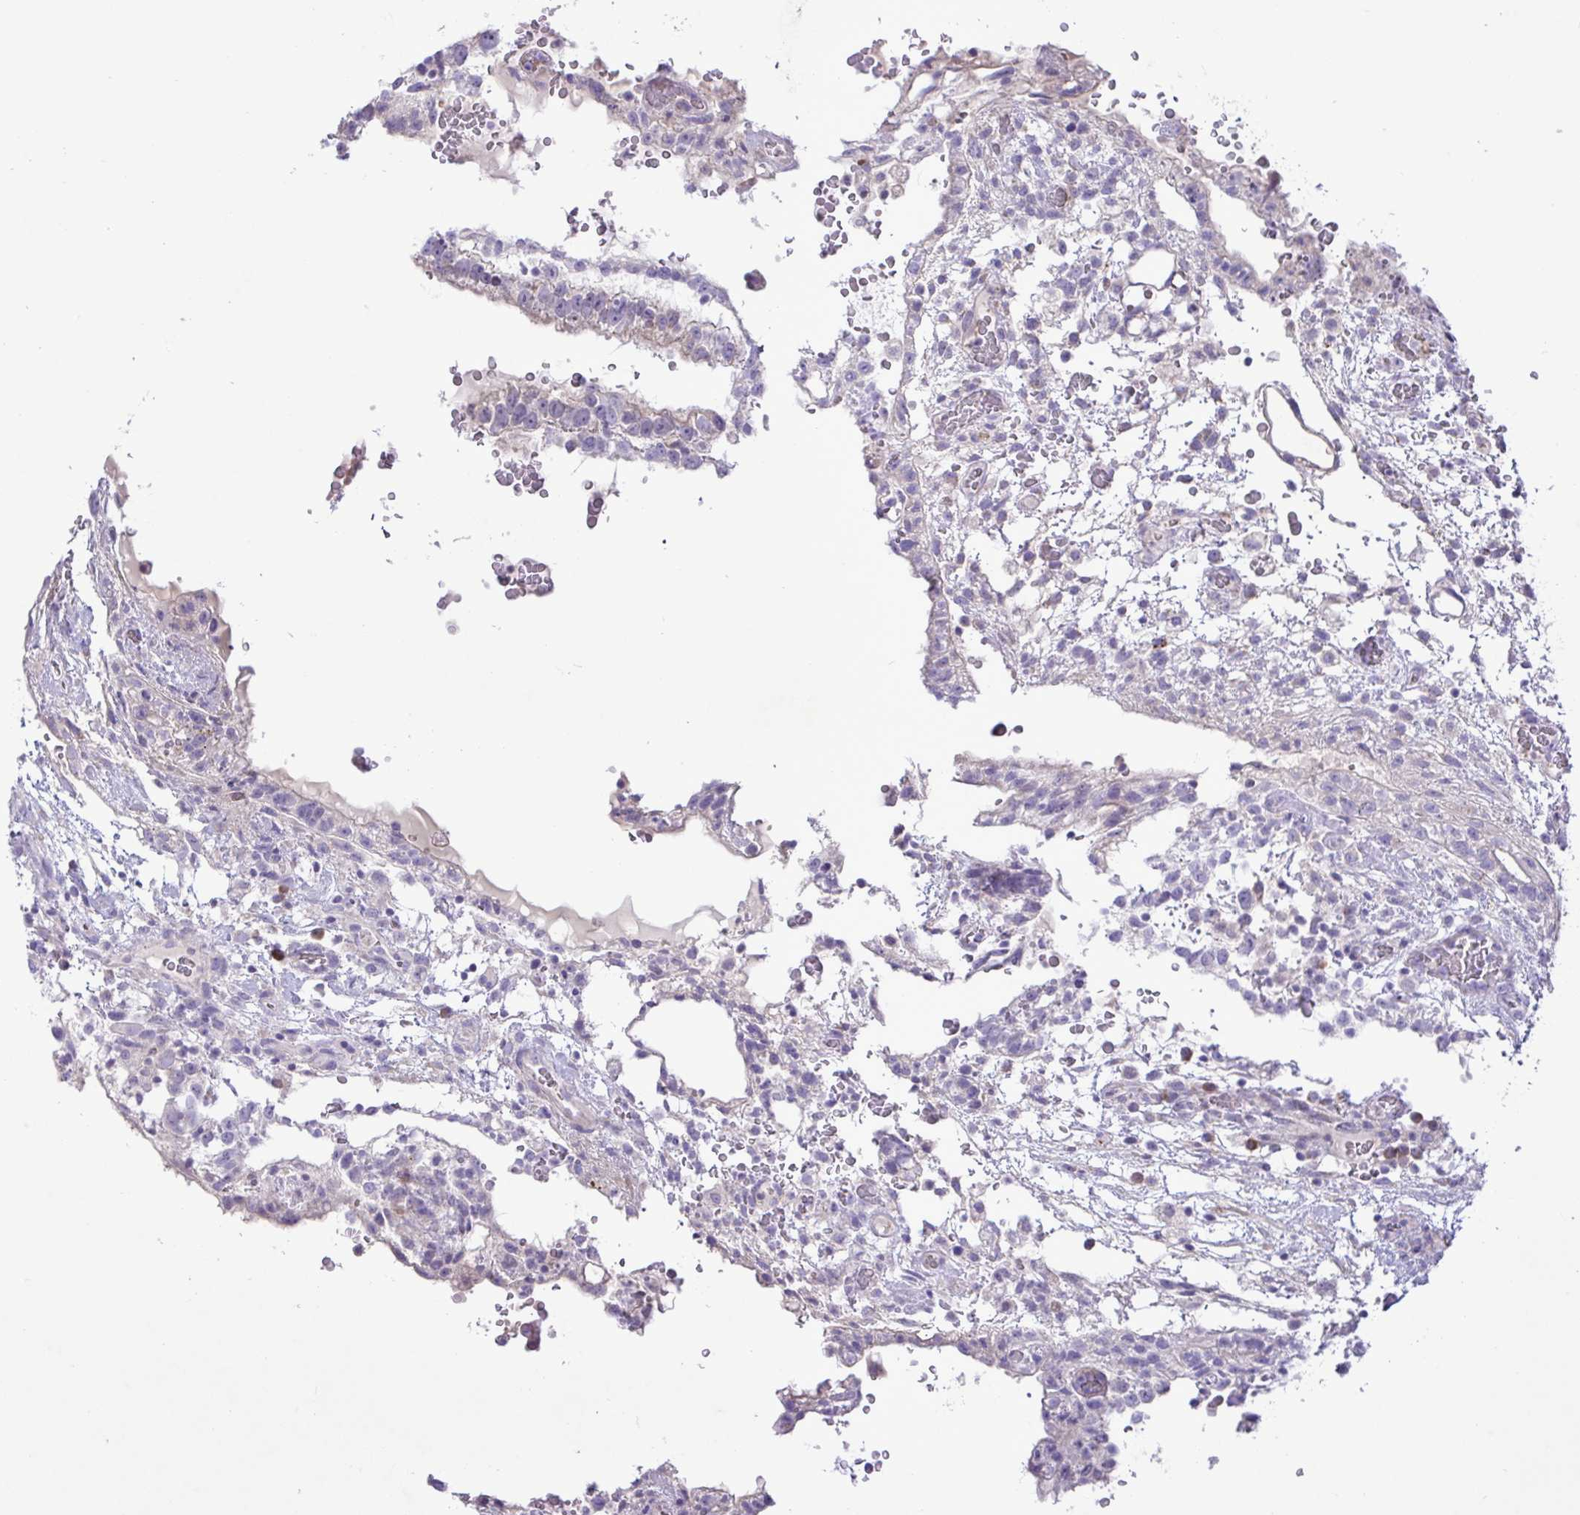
{"staining": {"intensity": "weak", "quantity": "<25%", "location": "cytoplasmic/membranous"}, "tissue": "testis cancer", "cell_type": "Tumor cells", "image_type": "cancer", "snomed": [{"axis": "morphology", "description": "Carcinoma, Embryonal, NOS"}, {"axis": "topography", "description": "Testis"}], "caption": "A high-resolution micrograph shows immunohistochemistry staining of testis embryonal carcinoma, which shows no significant expression in tumor cells.", "gene": "FAM86B1", "patient": {"sex": "male", "age": 32}}